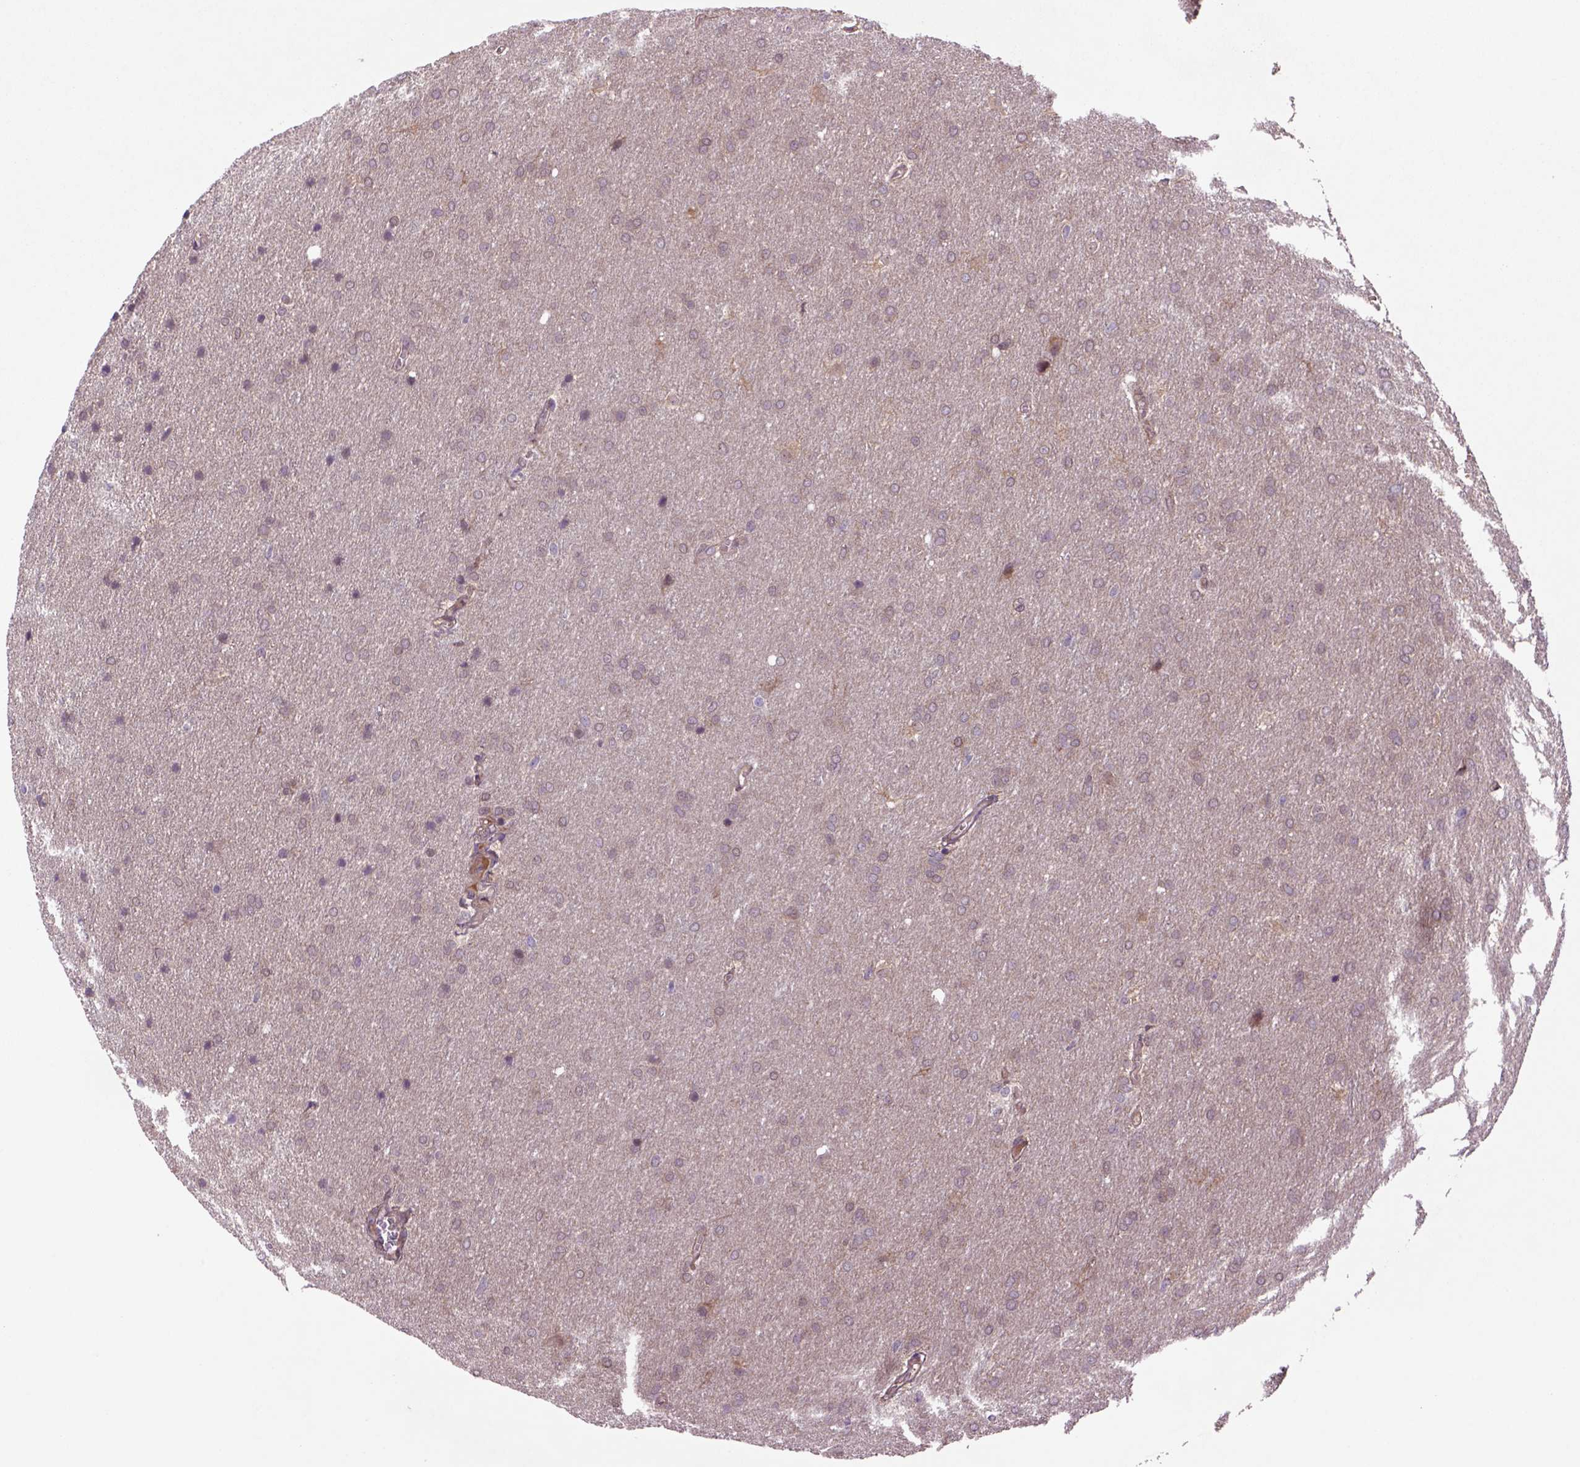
{"staining": {"intensity": "weak", "quantity": ">75%", "location": "cytoplasmic/membranous"}, "tissue": "glioma", "cell_type": "Tumor cells", "image_type": "cancer", "snomed": [{"axis": "morphology", "description": "Glioma, malignant, Low grade"}, {"axis": "topography", "description": "Brain"}], "caption": "Protein staining of glioma tissue displays weak cytoplasmic/membranous expression in approximately >75% of tumor cells. (DAB IHC, brown staining for protein, blue staining for nuclei).", "gene": "HSPBP1", "patient": {"sex": "female", "age": 32}}